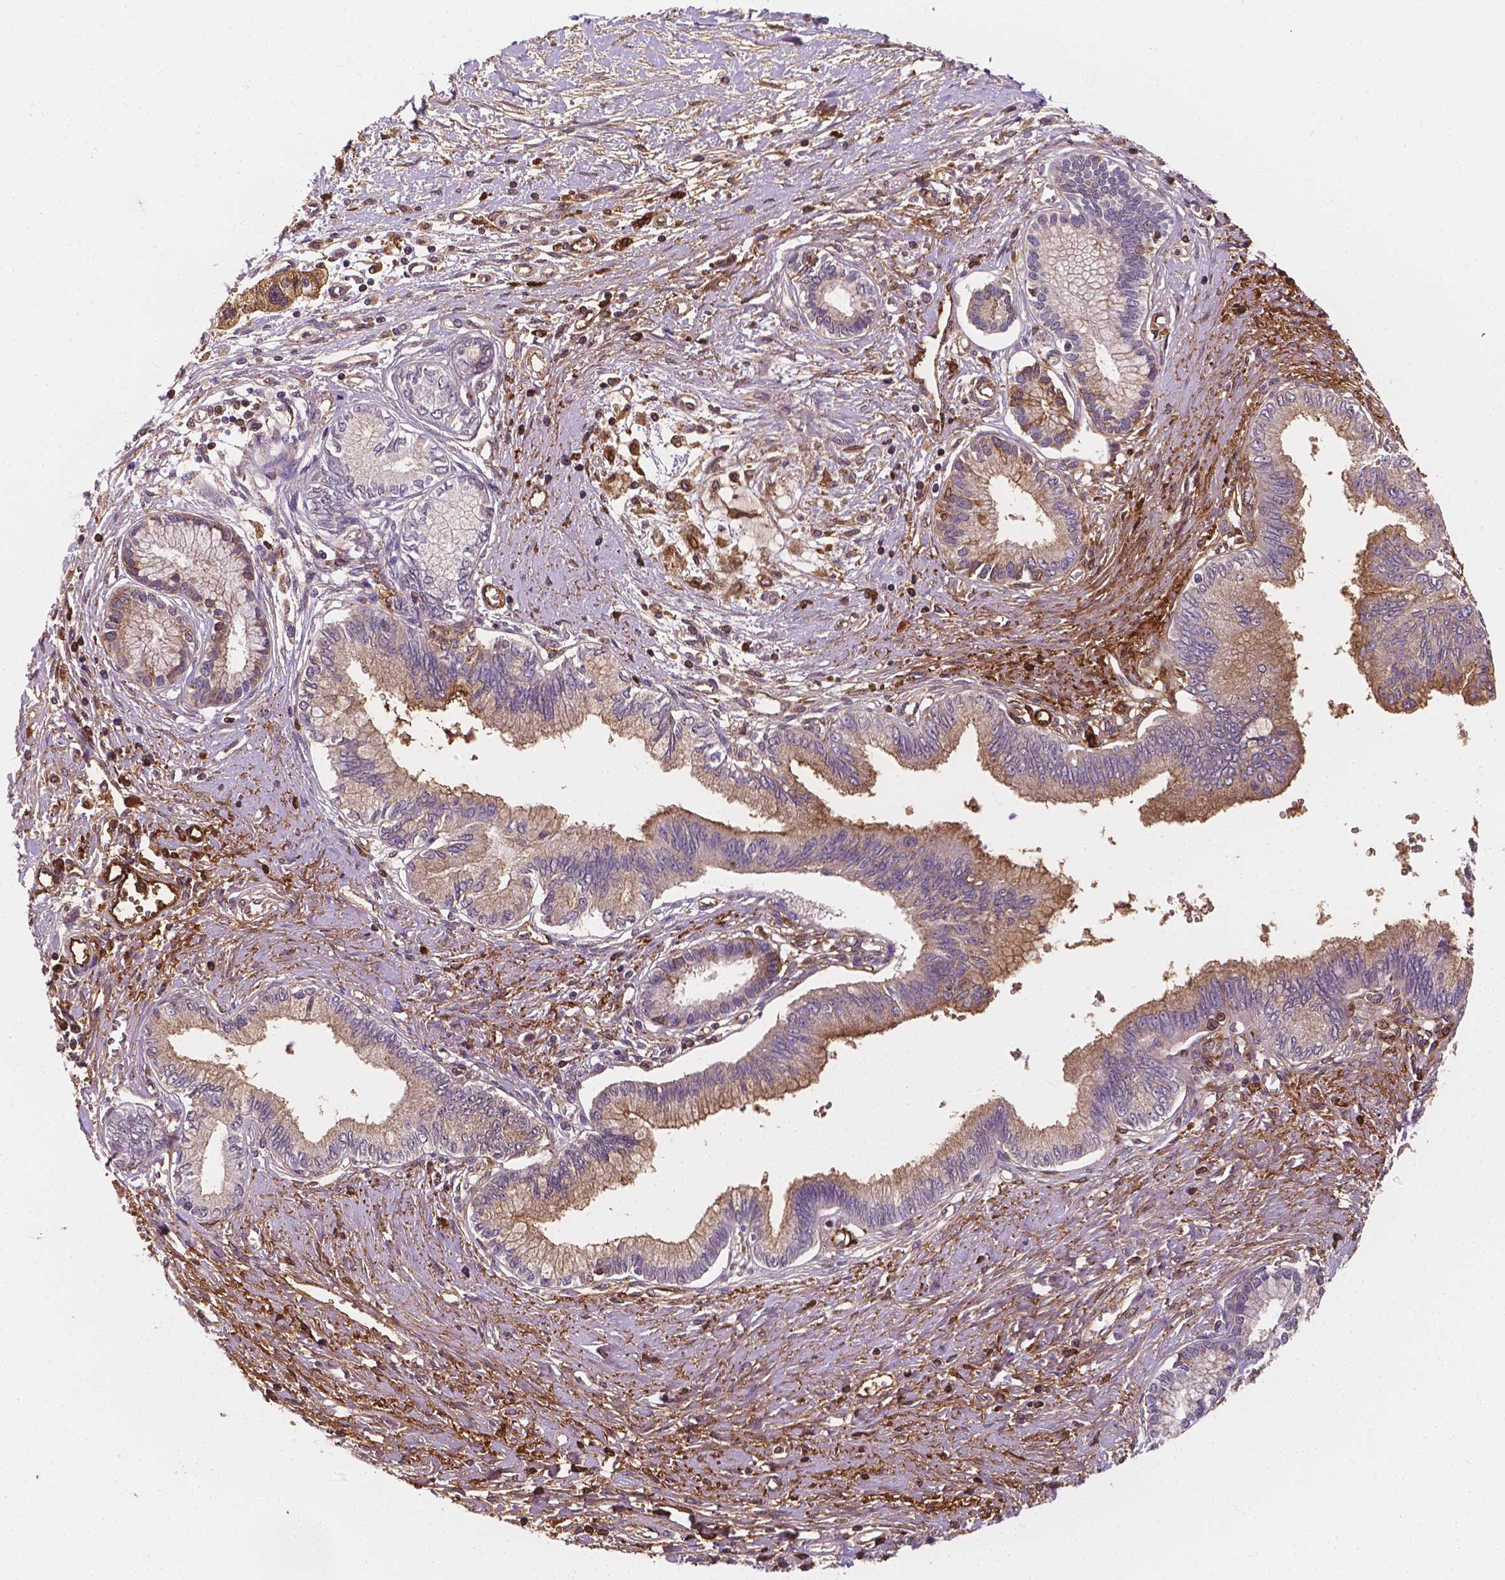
{"staining": {"intensity": "moderate", "quantity": ">75%", "location": "cytoplasmic/membranous"}, "tissue": "pancreatic cancer", "cell_type": "Tumor cells", "image_type": "cancer", "snomed": [{"axis": "morphology", "description": "Adenocarcinoma, NOS"}, {"axis": "topography", "description": "Pancreas"}], "caption": "Brown immunohistochemical staining in human adenocarcinoma (pancreatic) reveals moderate cytoplasmic/membranous positivity in about >75% of tumor cells.", "gene": "APOE", "patient": {"sex": "female", "age": 77}}